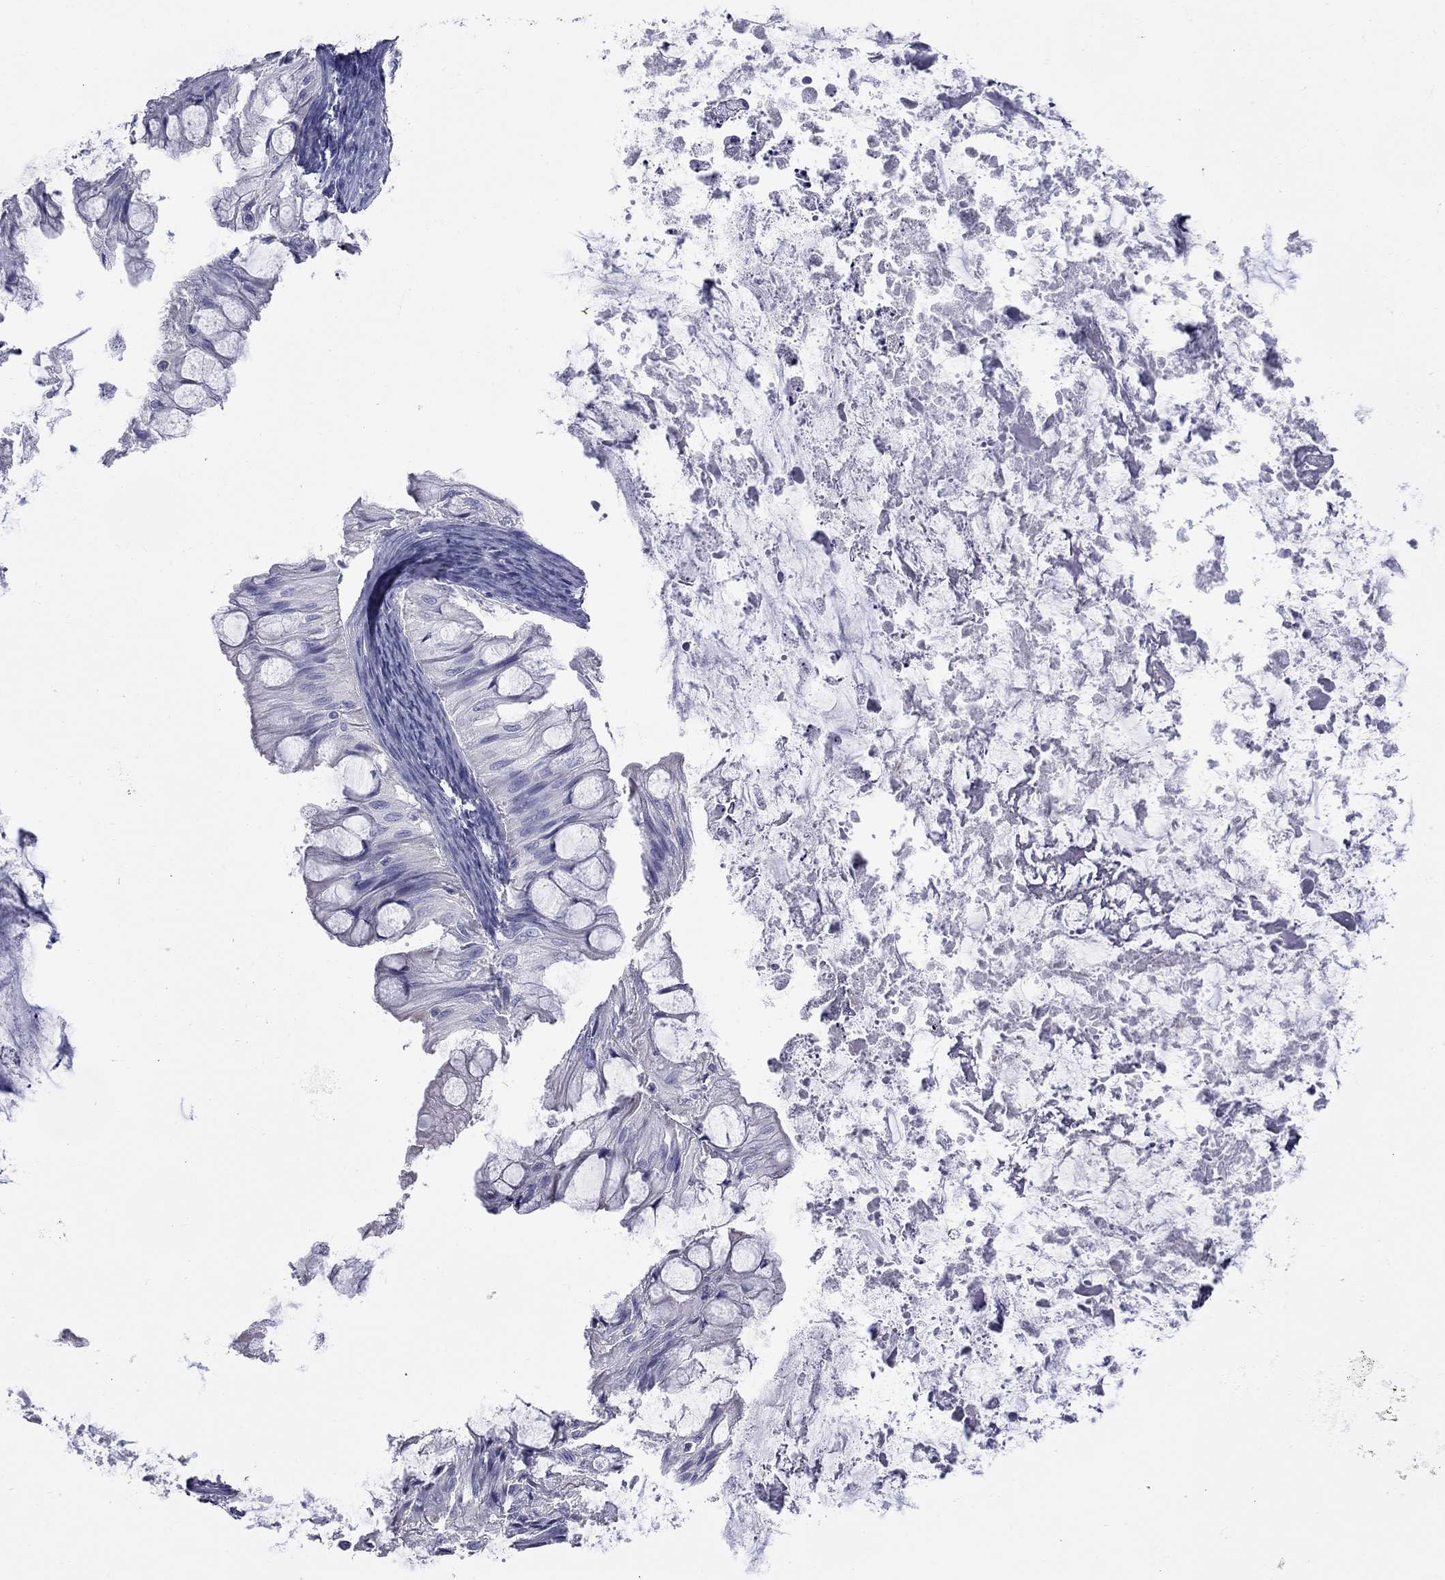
{"staining": {"intensity": "negative", "quantity": "none", "location": "none"}, "tissue": "ovarian cancer", "cell_type": "Tumor cells", "image_type": "cancer", "snomed": [{"axis": "morphology", "description": "Cystadenocarcinoma, mucinous, NOS"}, {"axis": "topography", "description": "Ovary"}], "caption": "Human mucinous cystadenocarcinoma (ovarian) stained for a protein using IHC exhibits no staining in tumor cells.", "gene": "ABCB4", "patient": {"sex": "female", "age": 57}}